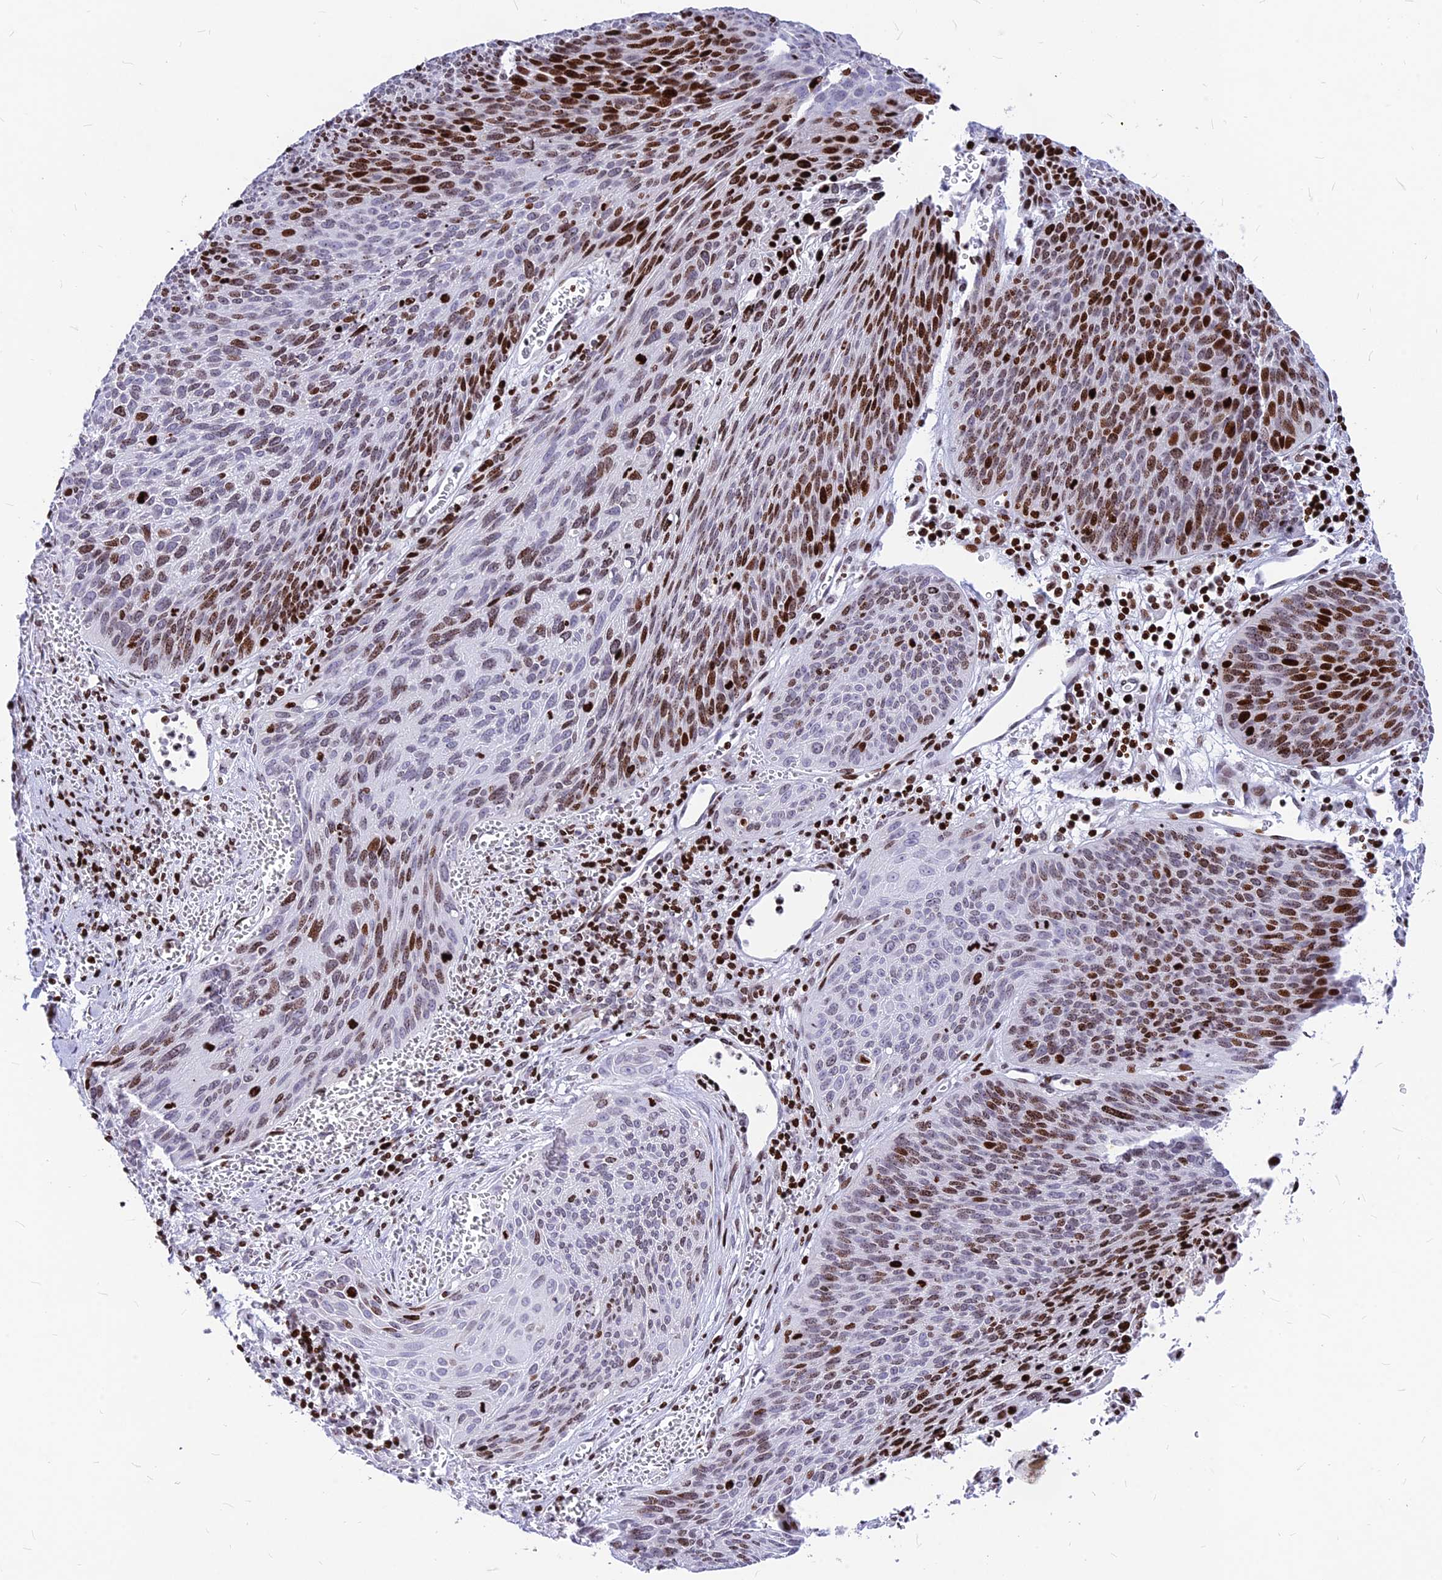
{"staining": {"intensity": "strong", "quantity": "25%-75%", "location": "nuclear"}, "tissue": "cervical cancer", "cell_type": "Tumor cells", "image_type": "cancer", "snomed": [{"axis": "morphology", "description": "Squamous cell carcinoma, NOS"}, {"axis": "topography", "description": "Cervix"}], "caption": "Cervical squamous cell carcinoma stained for a protein exhibits strong nuclear positivity in tumor cells. (DAB = brown stain, brightfield microscopy at high magnification).", "gene": "PRPS1", "patient": {"sex": "female", "age": 55}}